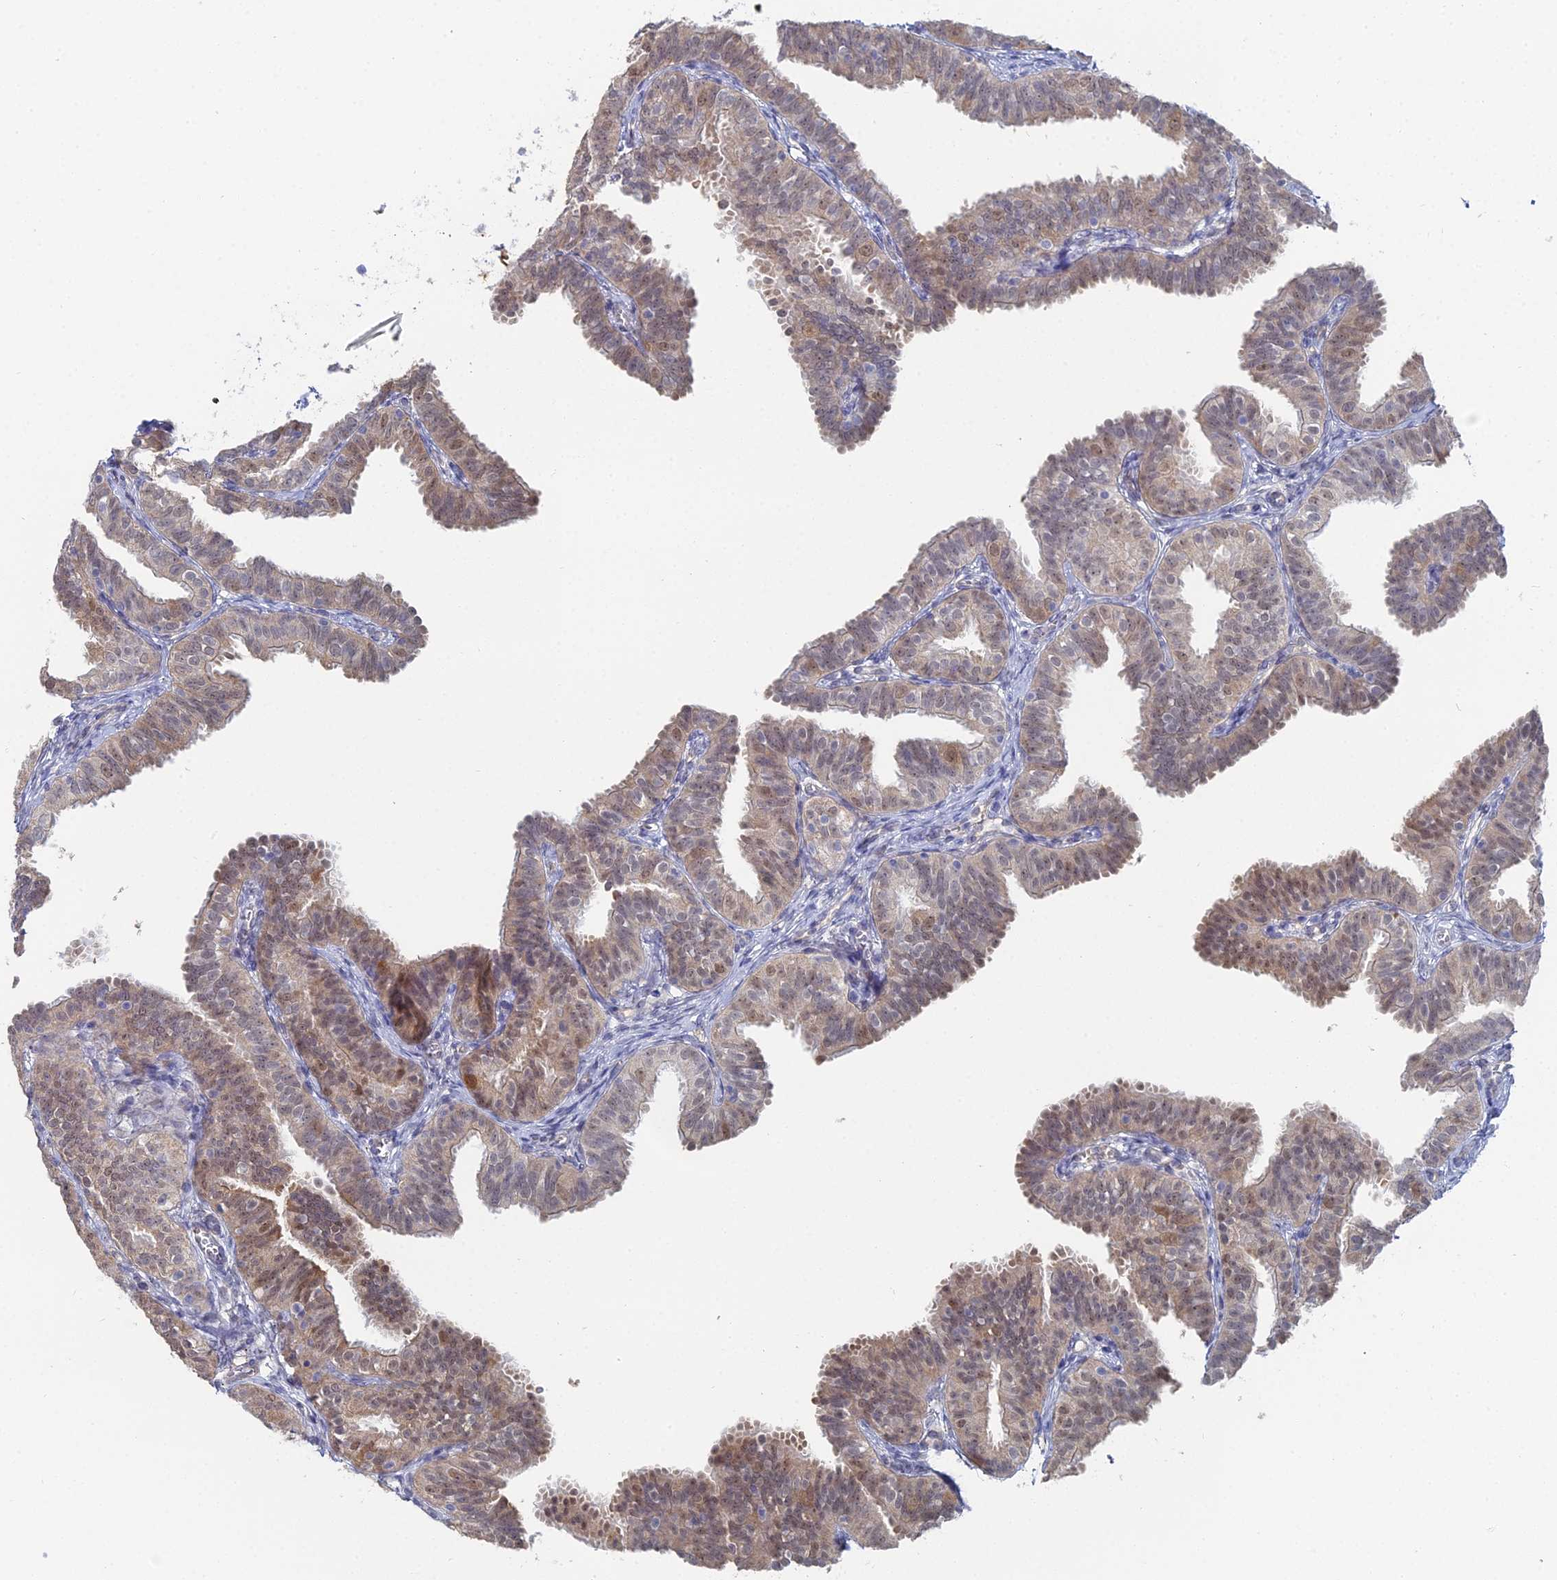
{"staining": {"intensity": "weak", "quantity": "25%-75%", "location": "cytoplasmic/membranous,nuclear"}, "tissue": "fallopian tube", "cell_type": "Glandular cells", "image_type": "normal", "snomed": [{"axis": "morphology", "description": "Normal tissue, NOS"}, {"axis": "topography", "description": "Fallopian tube"}], "caption": "IHC histopathology image of benign fallopian tube: human fallopian tube stained using IHC reveals low levels of weak protein expression localized specifically in the cytoplasmic/membranous,nuclear of glandular cells, appearing as a cytoplasmic/membranous,nuclear brown color.", "gene": "THAP4", "patient": {"sex": "female", "age": 35}}